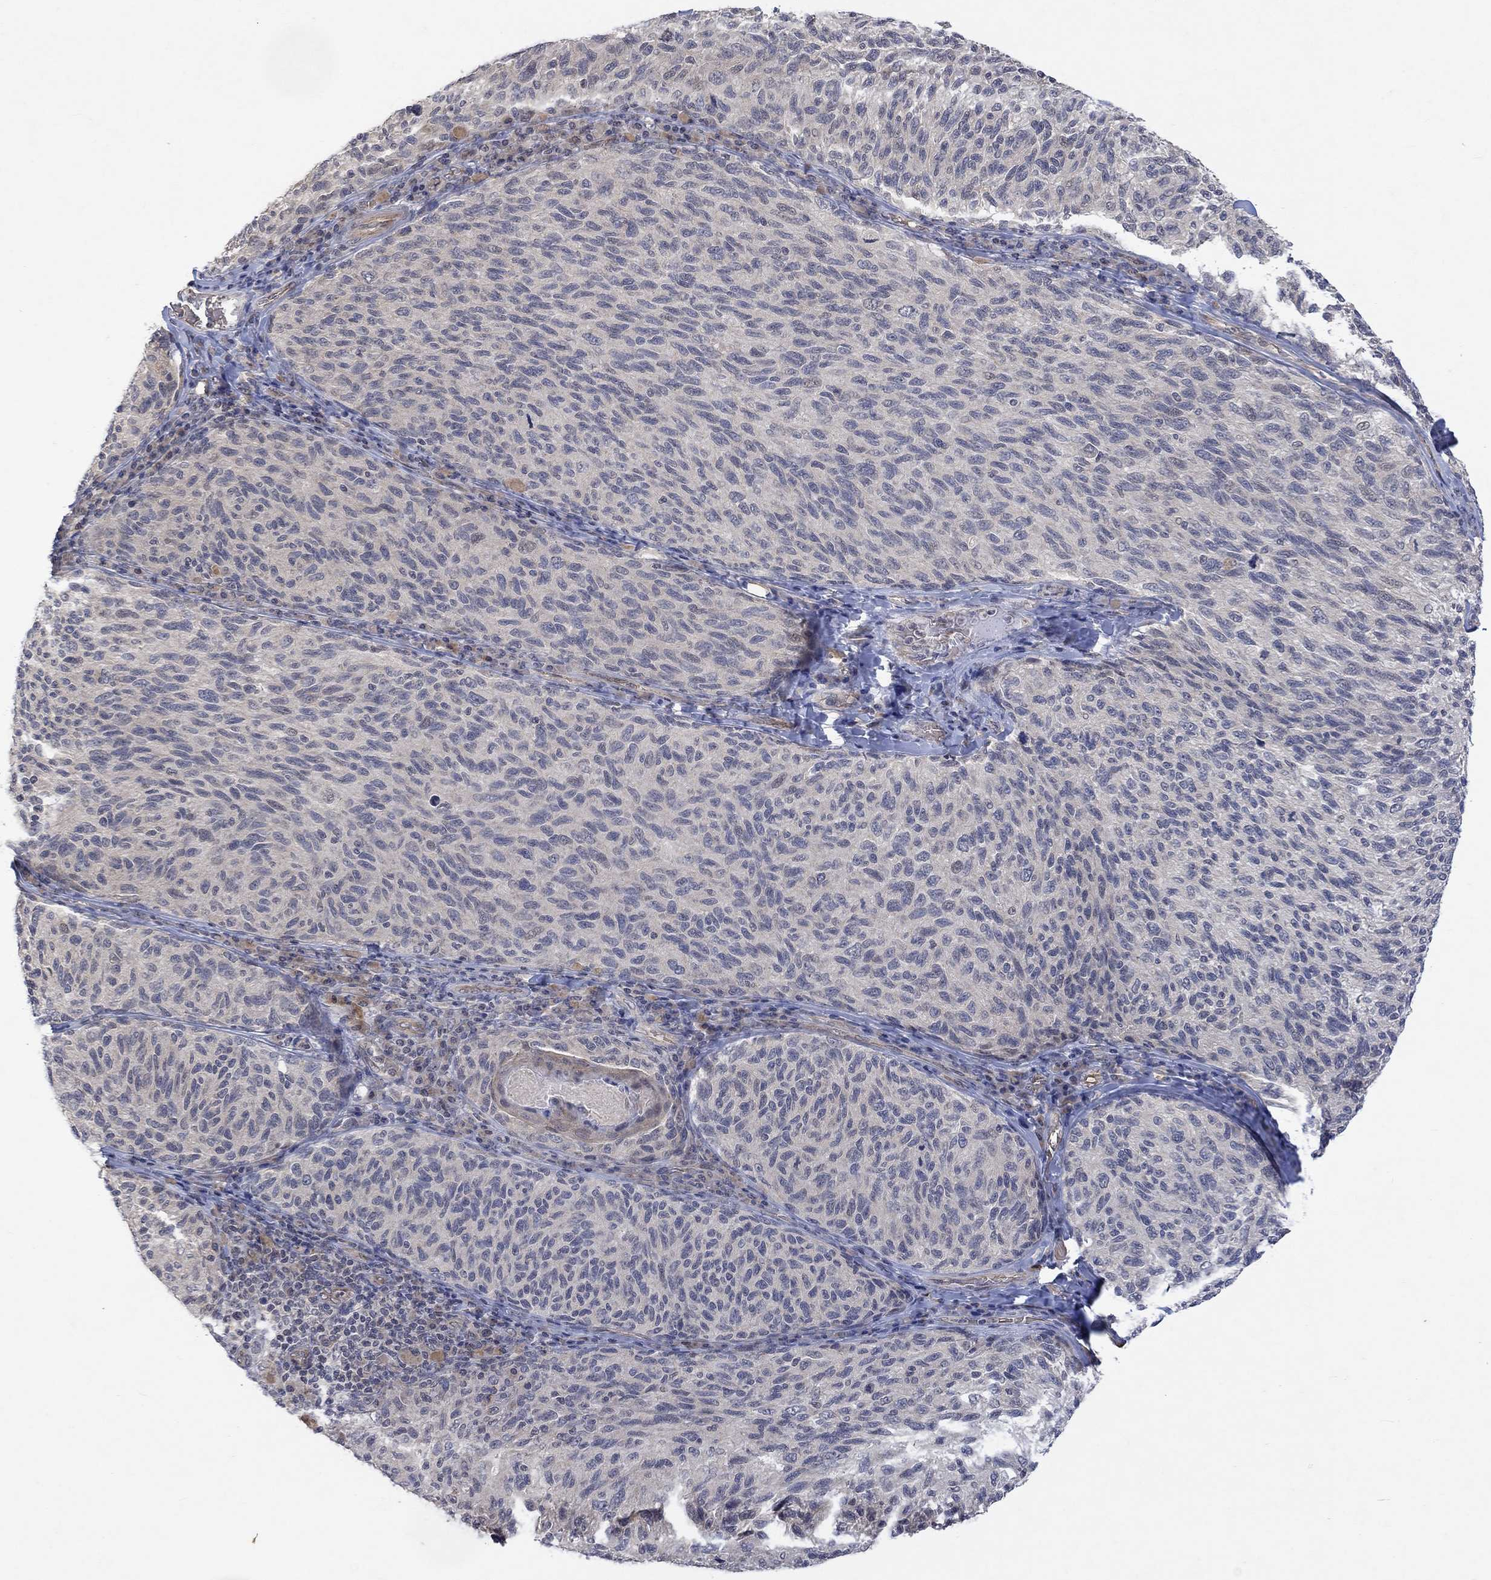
{"staining": {"intensity": "negative", "quantity": "none", "location": "none"}, "tissue": "melanoma", "cell_type": "Tumor cells", "image_type": "cancer", "snomed": [{"axis": "morphology", "description": "Malignant melanoma, NOS"}, {"axis": "topography", "description": "Skin"}], "caption": "Immunohistochemistry of human malignant melanoma shows no expression in tumor cells.", "gene": "GRIN2D", "patient": {"sex": "female", "age": 73}}